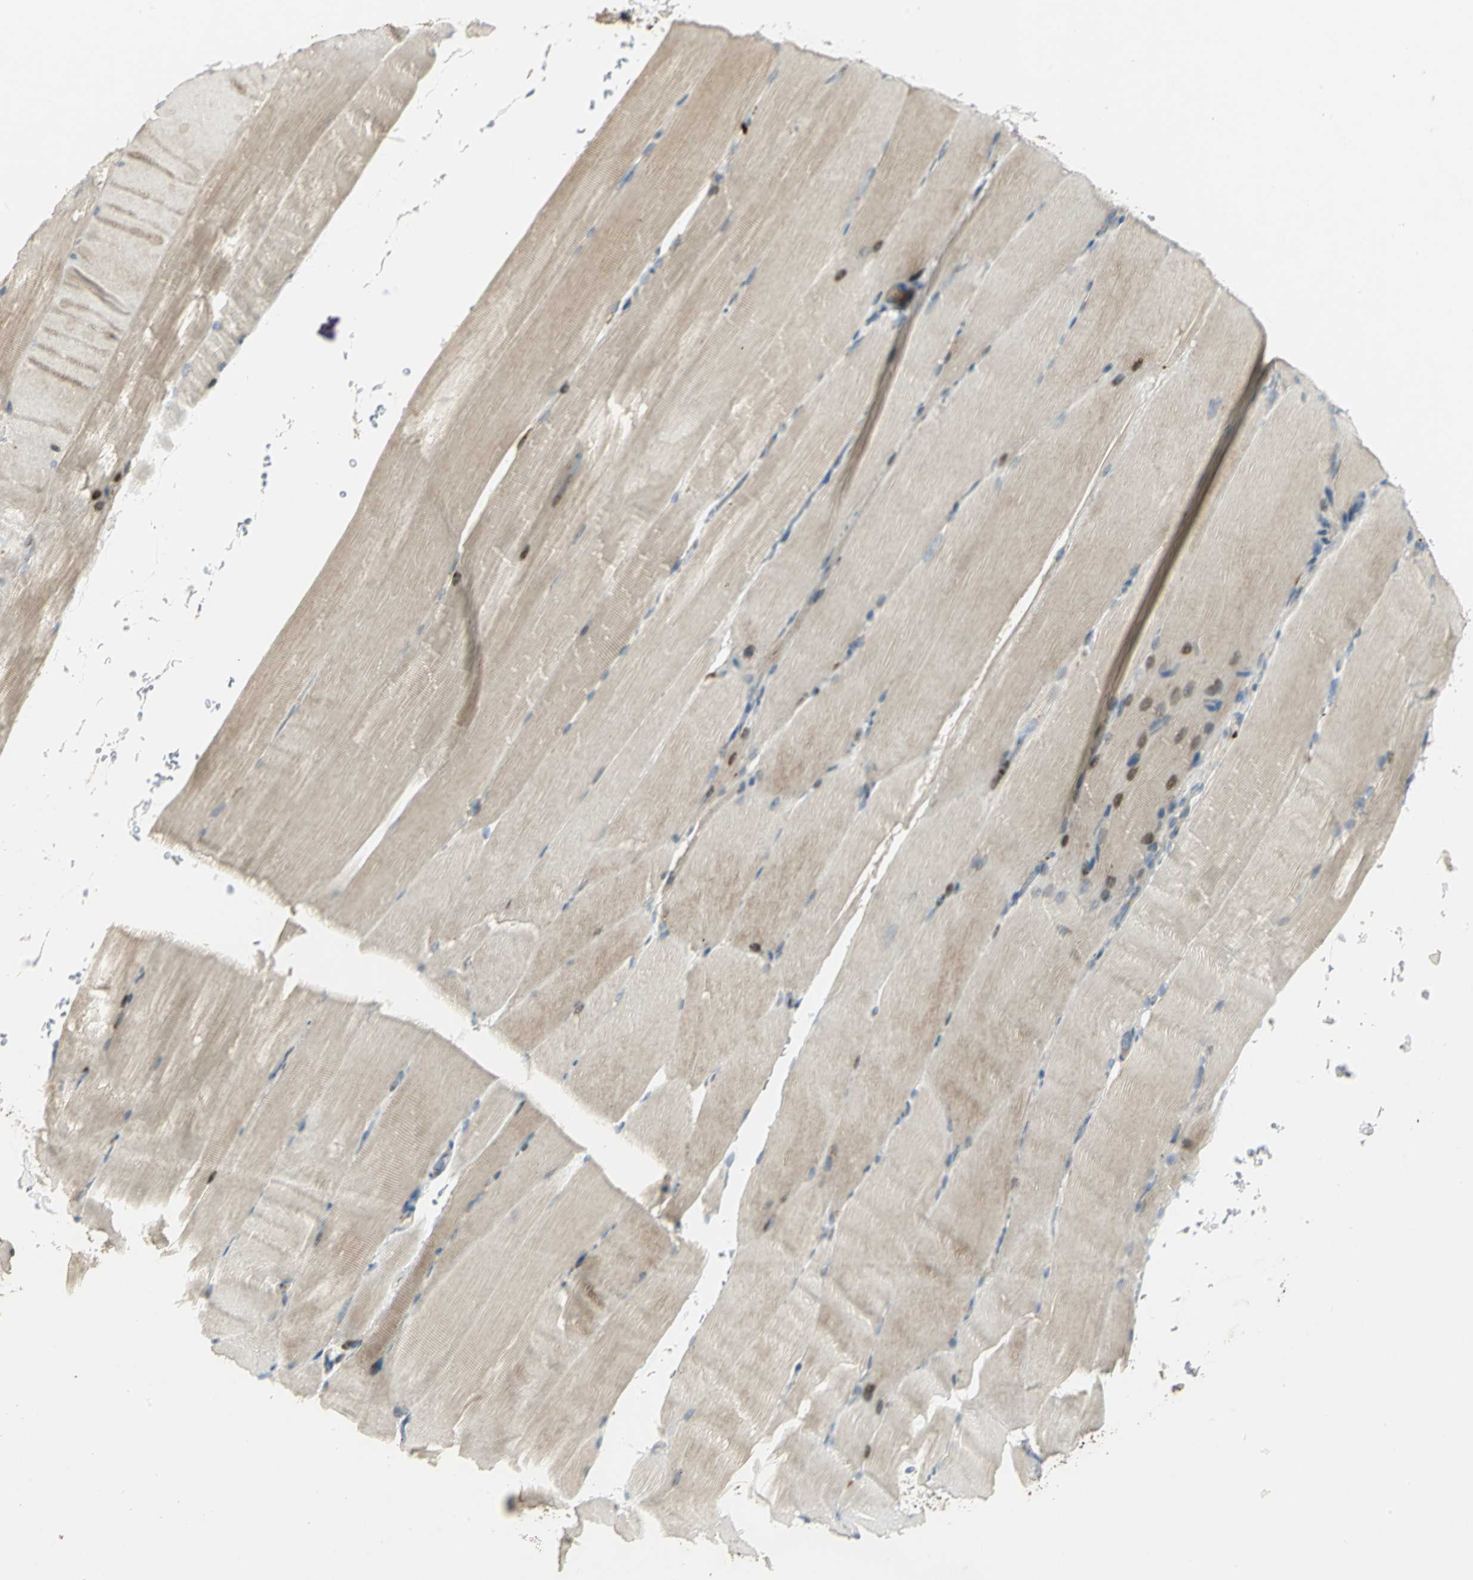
{"staining": {"intensity": "moderate", "quantity": "25%-75%", "location": "cytoplasmic/membranous"}, "tissue": "skeletal muscle", "cell_type": "Myocytes", "image_type": "normal", "snomed": [{"axis": "morphology", "description": "Normal tissue, NOS"}, {"axis": "topography", "description": "Skeletal muscle"}, {"axis": "topography", "description": "Parathyroid gland"}], "caption": "Immunohistochemical staining of benign skeletal muscle displays 25%-75% levels of moderate cytoplasmic/membranous protein staining in about 25%-75% of myocytes. (DAB (3,3'-diaminobenzidine) IHC, brown staining for protein, blue staining for nuclei).", "gene": "PROC", "patient": {"sex": "female", "age": 37}}